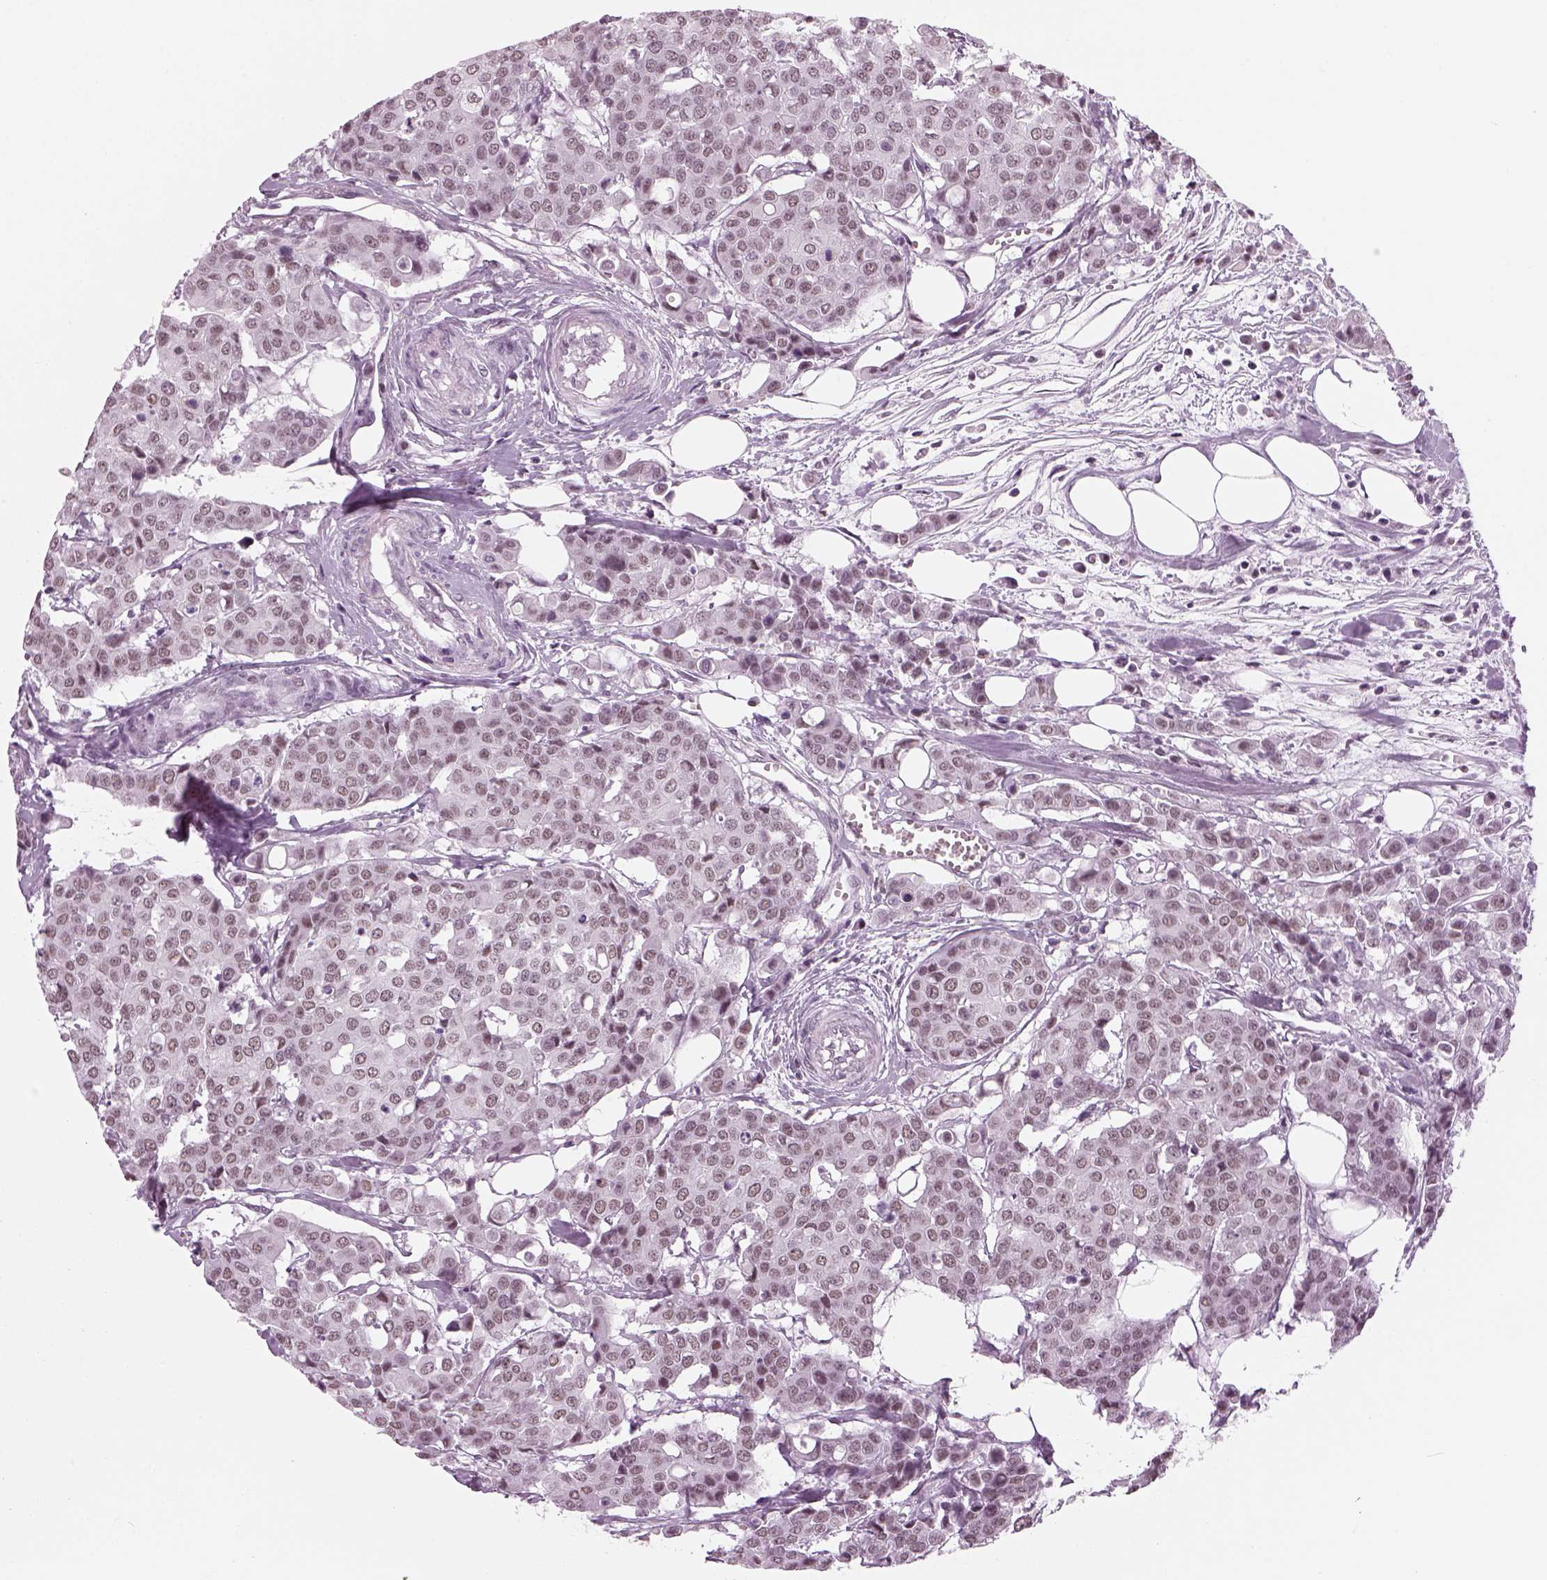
{"staining": {"intensity": "weak", "quantity": "<25%", "location": "nuclear"}, "tissue": "carcinoid", "cell_type": "Tumor cells", "image_type": "cancer", "snomed": [{"axis": "morphology", "description": "Carcinoid, malignant, NOS"}, {"axis": "topography", "description": "Colon"}], "caption": "There is no significant expression in tumor cells of malignant carcinoid. Nuclei are stained in blue.", "gene": "KCNG2", "patient": {"sex": "male", "age": 81}}